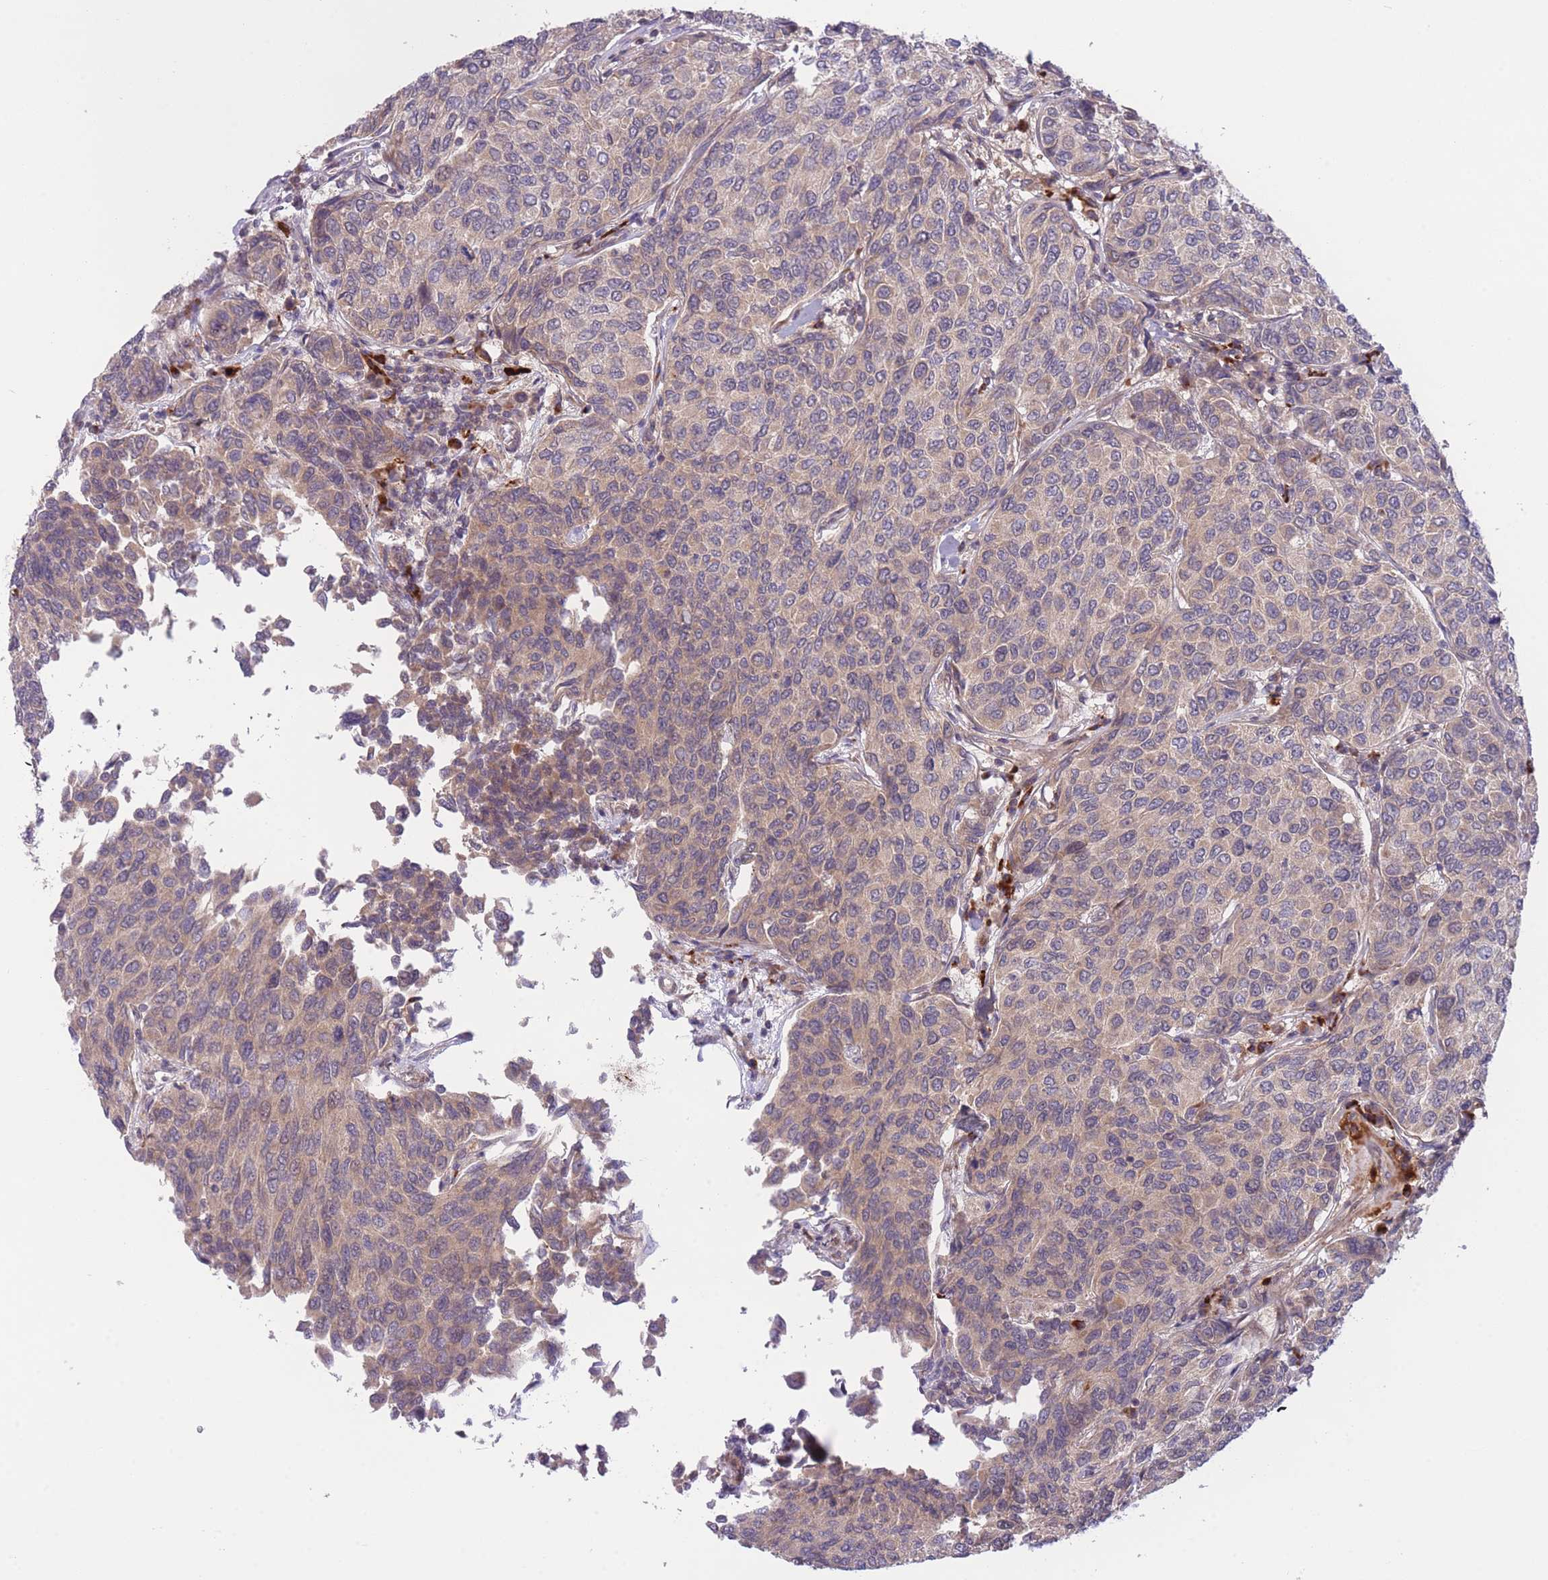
{"staining": {"intensity": "weak", "quantity": ">75%", "location": "cytoplasmic/membranous"}, "tissue": "breast cancer", "cell_type": "Tumor cells", "image_type": "cancer", "snomed": [{"axis": "morphology", "description": "Duct carcinoma"}, {"axis": "topography", "description": "Breast"}], "caption": "Human breast cancer stained for a protein (brown) displays weak cytoplasmic/membranous positive staining in approximately >75% of tumor cells.", "gene": "CDC25B", "patient": {"sex": "female", "age": 55}}